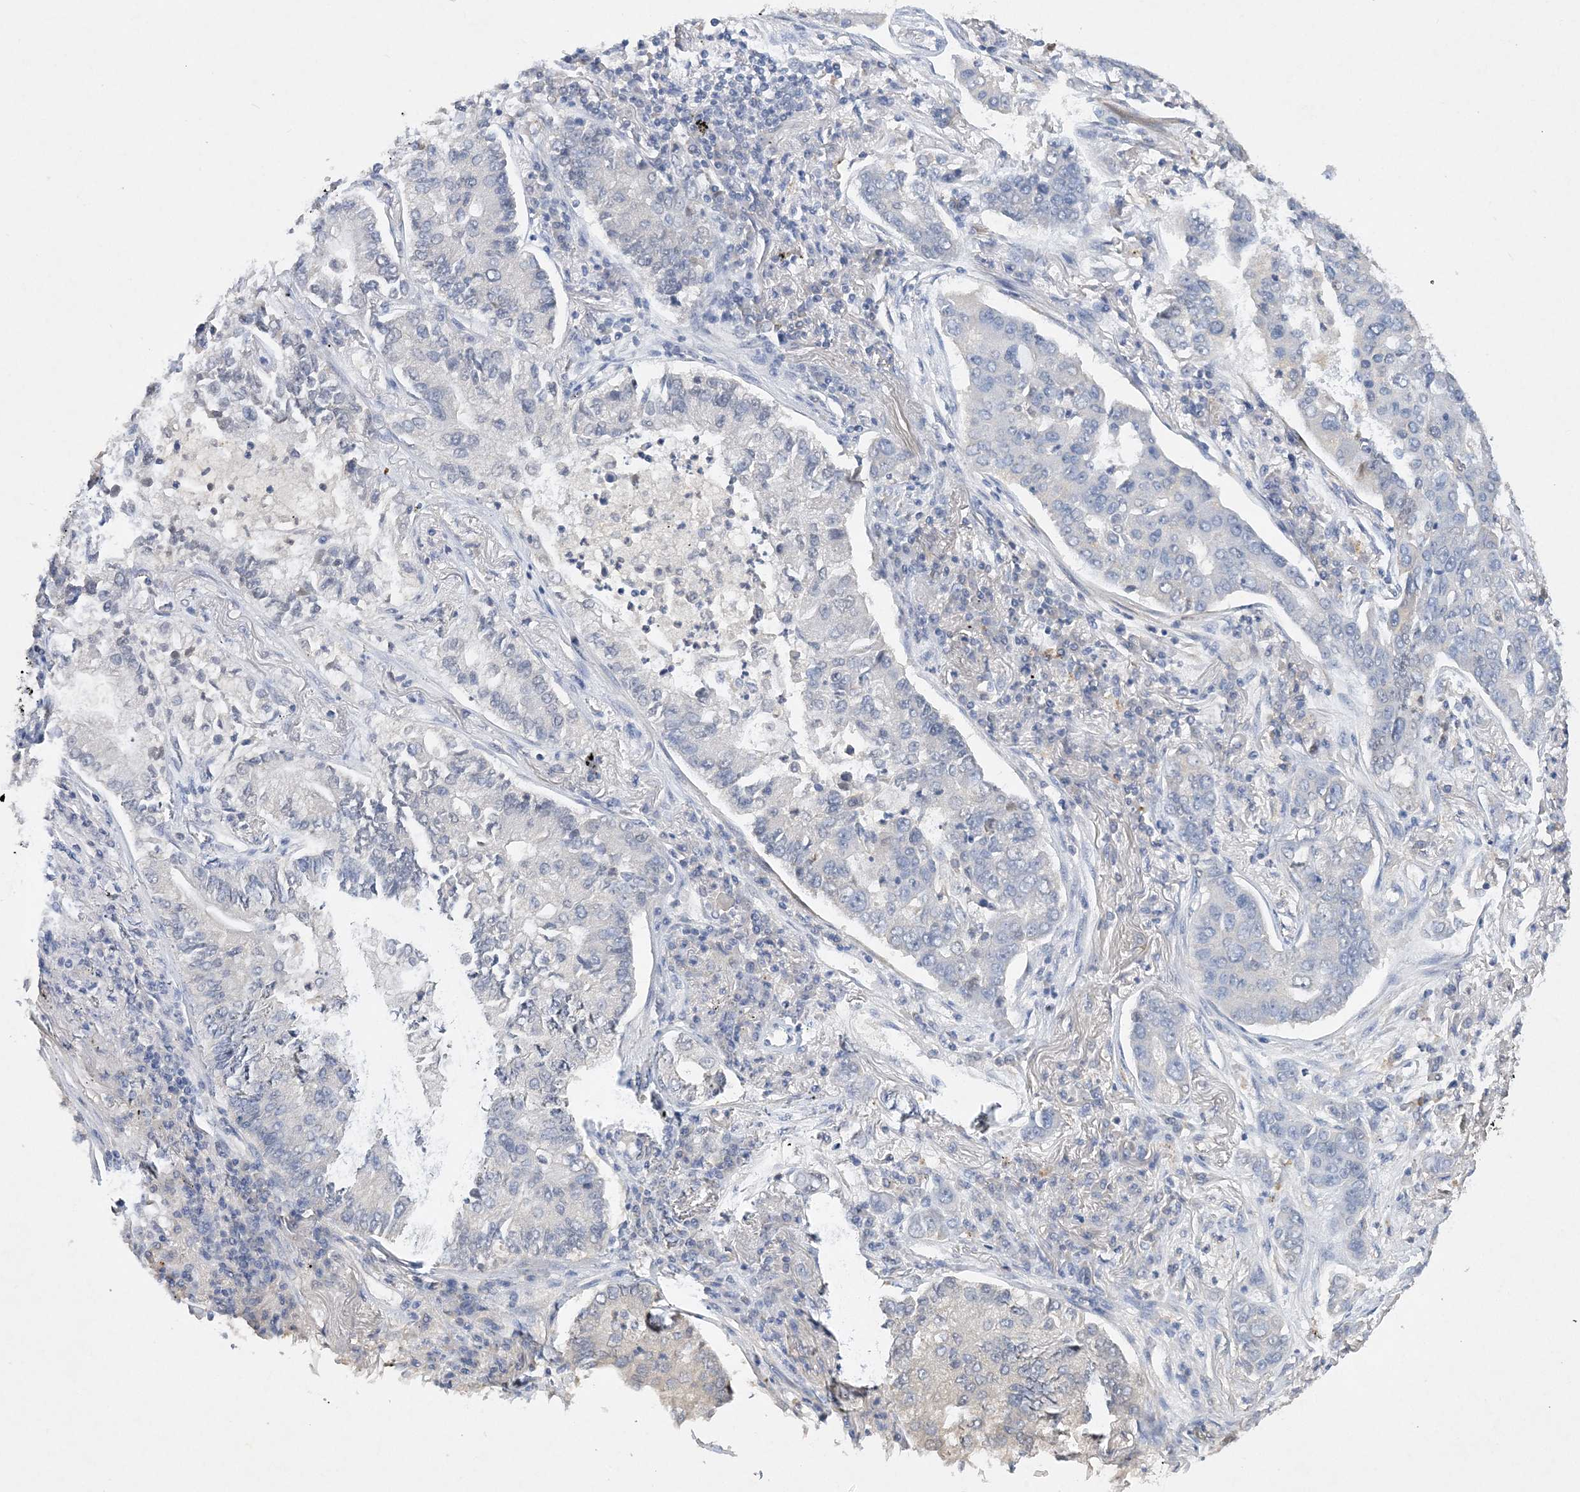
{"staining": {"intensity": "negative", "quantity": "none", "location": "none"}, "tissue": "lung cancer", "cell_type": "Tumor cells", "image_type": "cancer", "snomed": [{"axis": "morphology", "description": "Adenocarcinoma, NOS"}, {"axis": "topography", "description": "Lung"}], "caption": "A micrograph of lung cancer stained for a protein demonstrates no brown staining in tumor cells. The staining is performed using DAB (3,3'-diaminobenzidine) brown chromogen with nuclei counter-stained in using hematoxylin.", "gene": "C11orf58", "patient": {"sex": "male", "age": 49}}